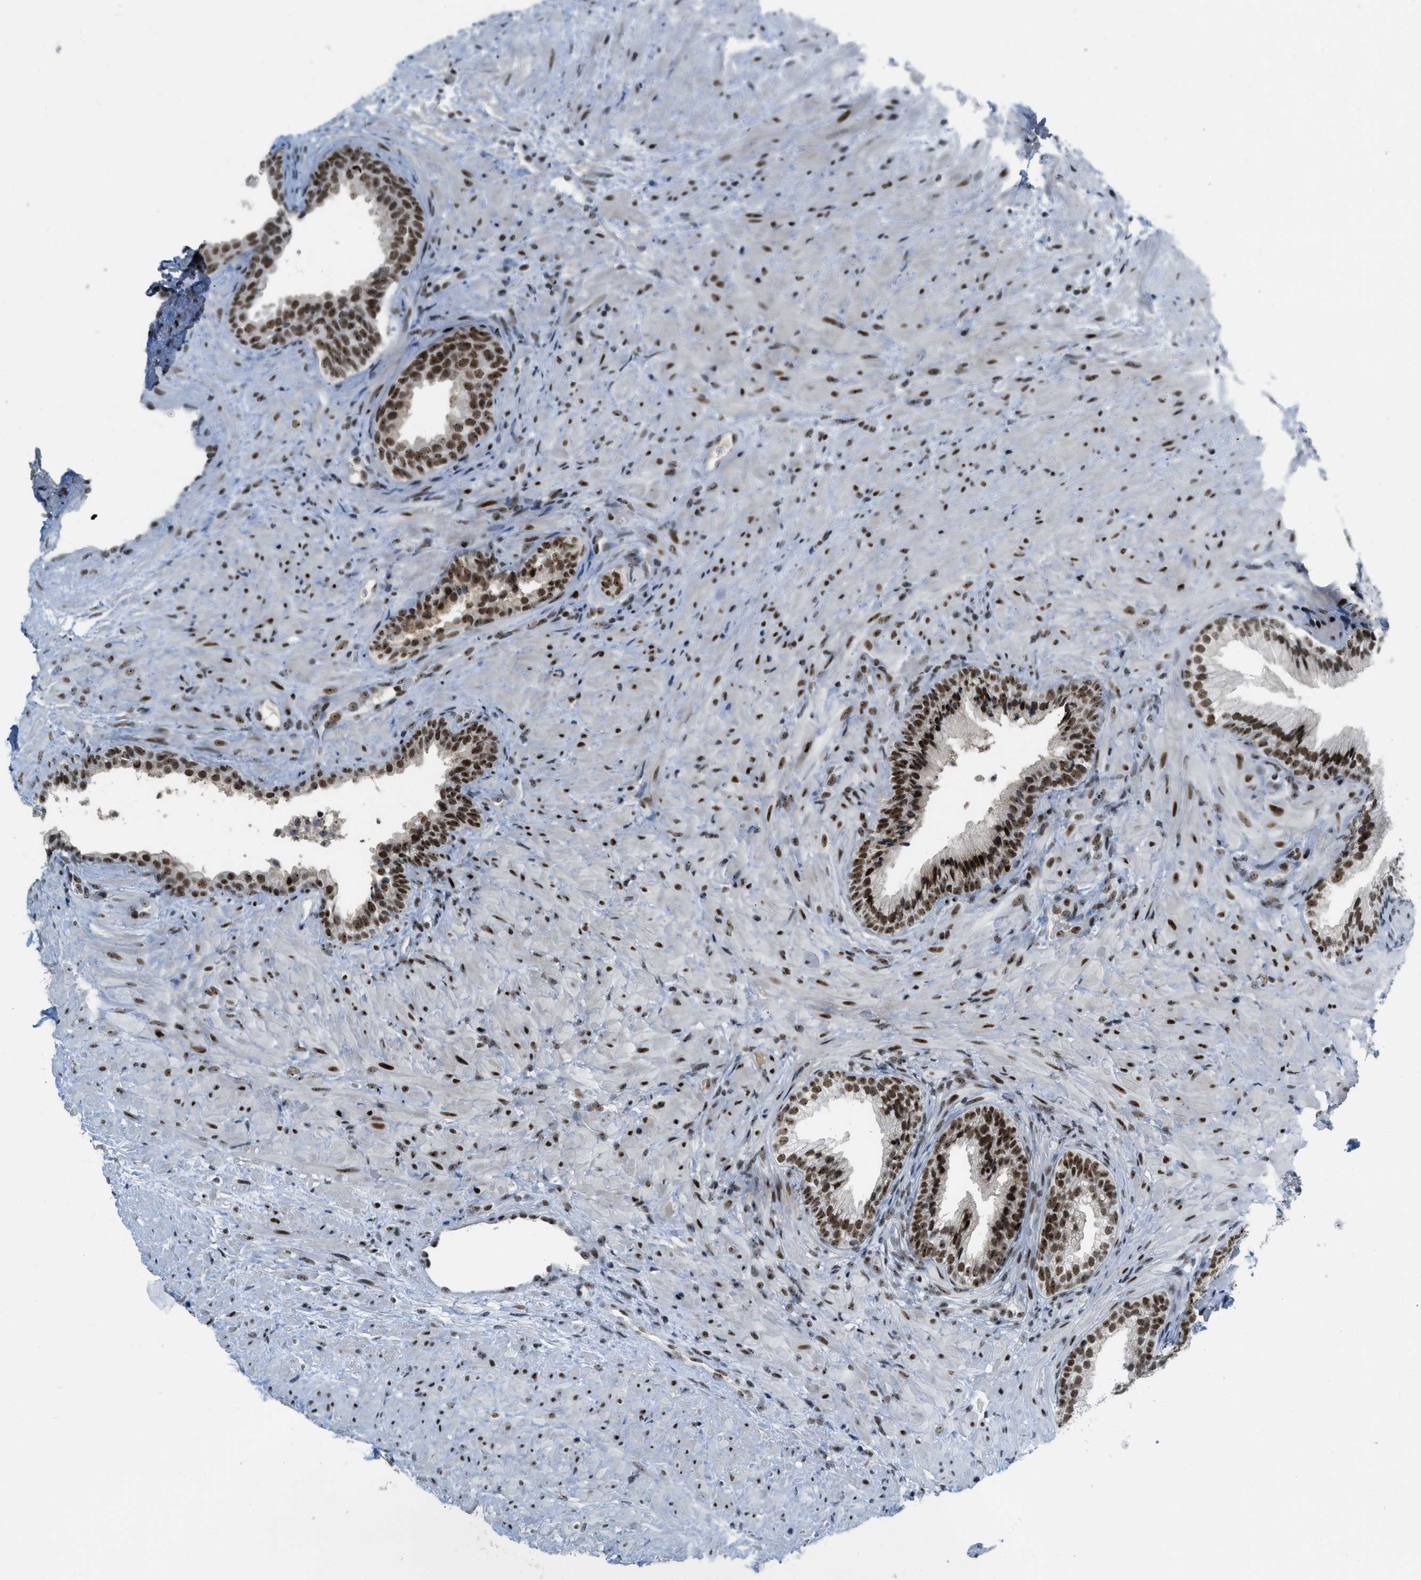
{"staining": {"intensity": "strong", "quantity": ">75%", "location": "nuclear"}, "tissue": "prostate", "cell_type": "Glandular cells", "image_type": "normal", "snomed": [{"axis": "morphology", "description": "Normal tissue, NOS"}, {"axis": "topography", "description": "Prostate"}], "caption": "The immunohistochemical stain shows strong nuclear positivity in glandular cells of normal prostate. (IHC, brightfield microscopy, high magnification).", "gene": "URB1", "patient": {"sex": "male", "age": 76}}